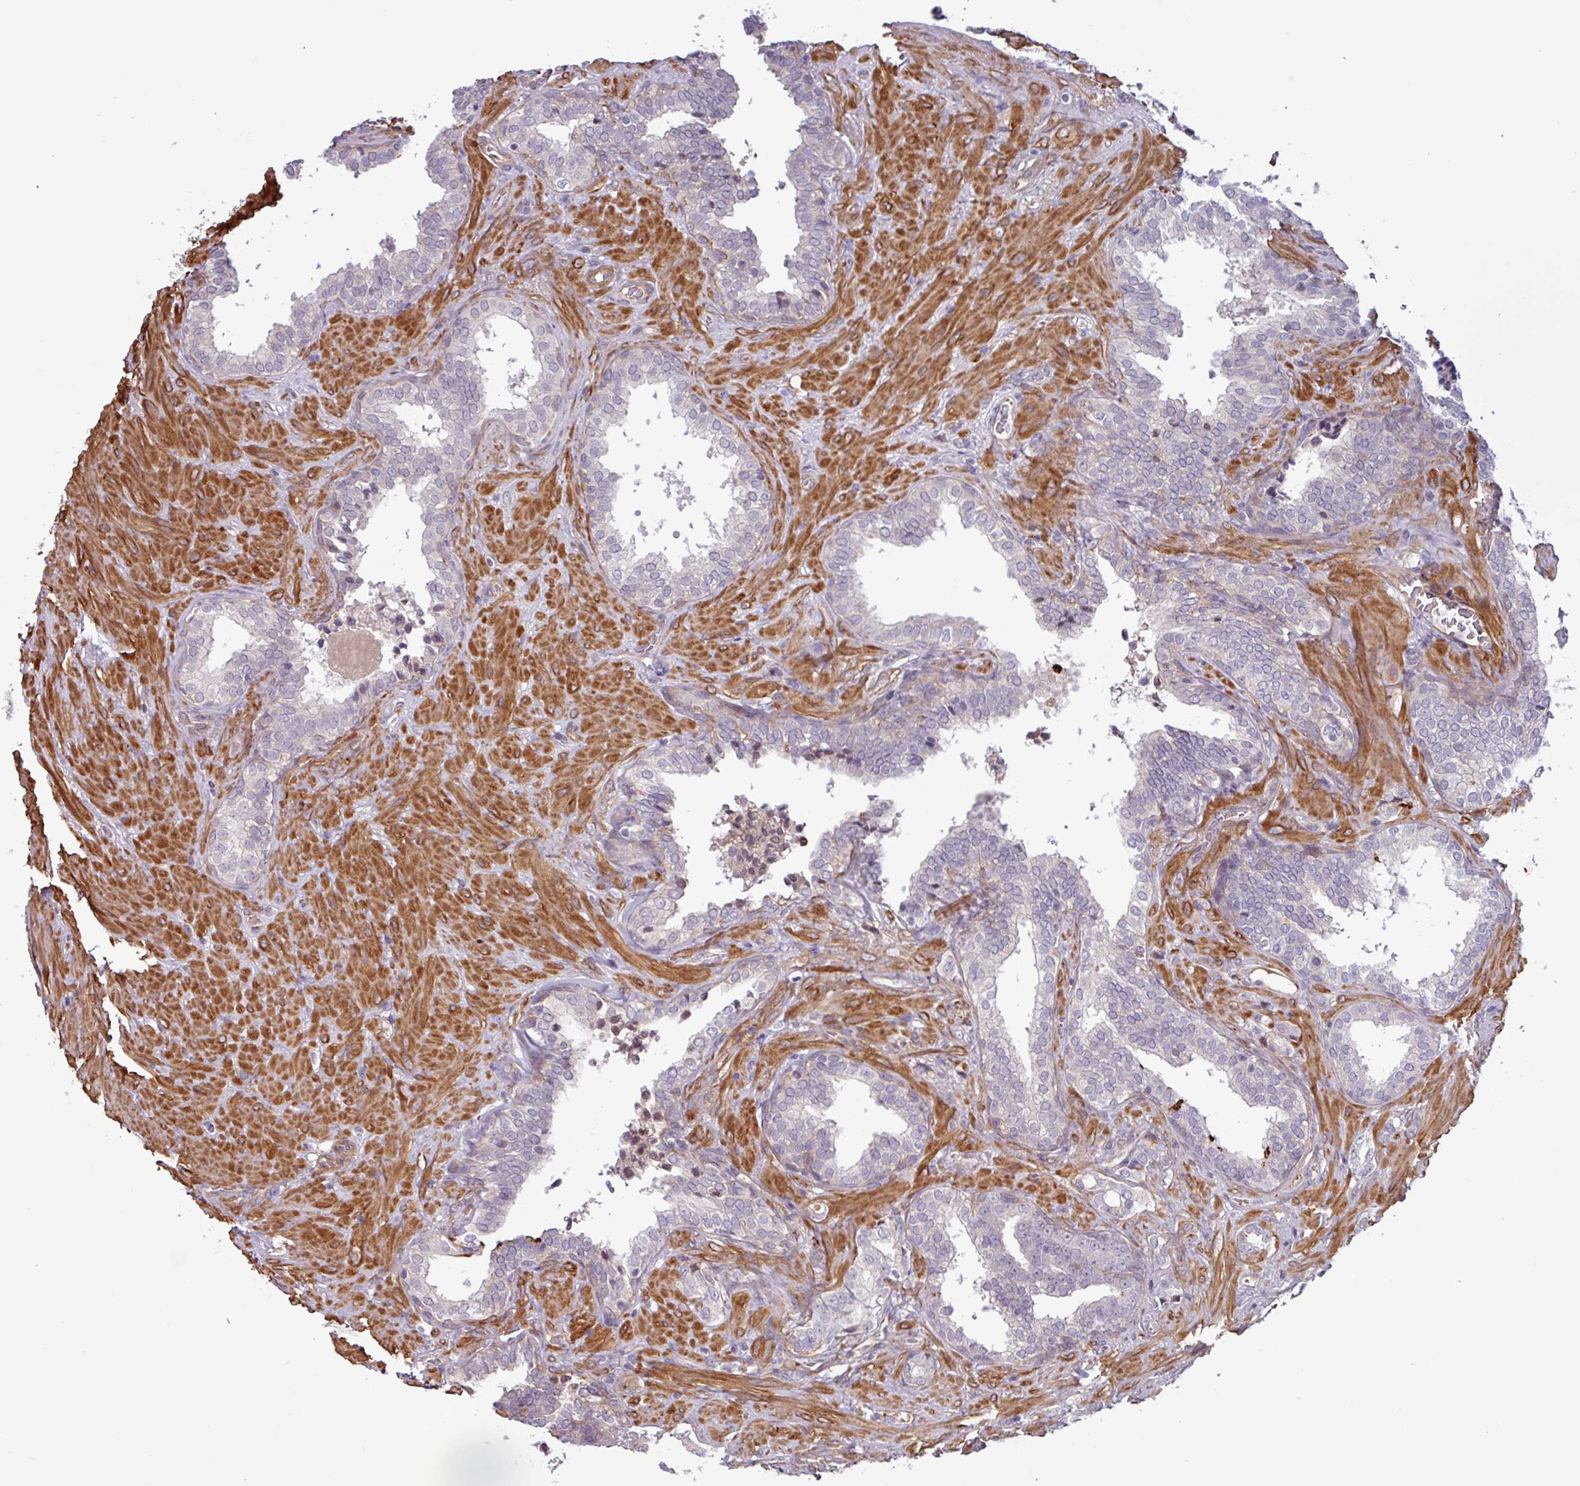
{"staining": {"intensity": "negative", "quantity": "none", "location": "none"}, "tissue": "prostate cancer", "cell_type": "Tumor cells", "image_type": "cancer", "snomed": [{"axis": "morphology", "description": "Adenocarcinoma, High grade"}, {"axis": "topography", "description": "Prostate and seminal vesicle, NOS"}], "caption": "Immunohistochemical staining of high-grade adenocarcinoma (prostate) shows no significant expression in tumor cells.", "gene": "PCED1A", "patient": {"sex": "male", "age": 67}}